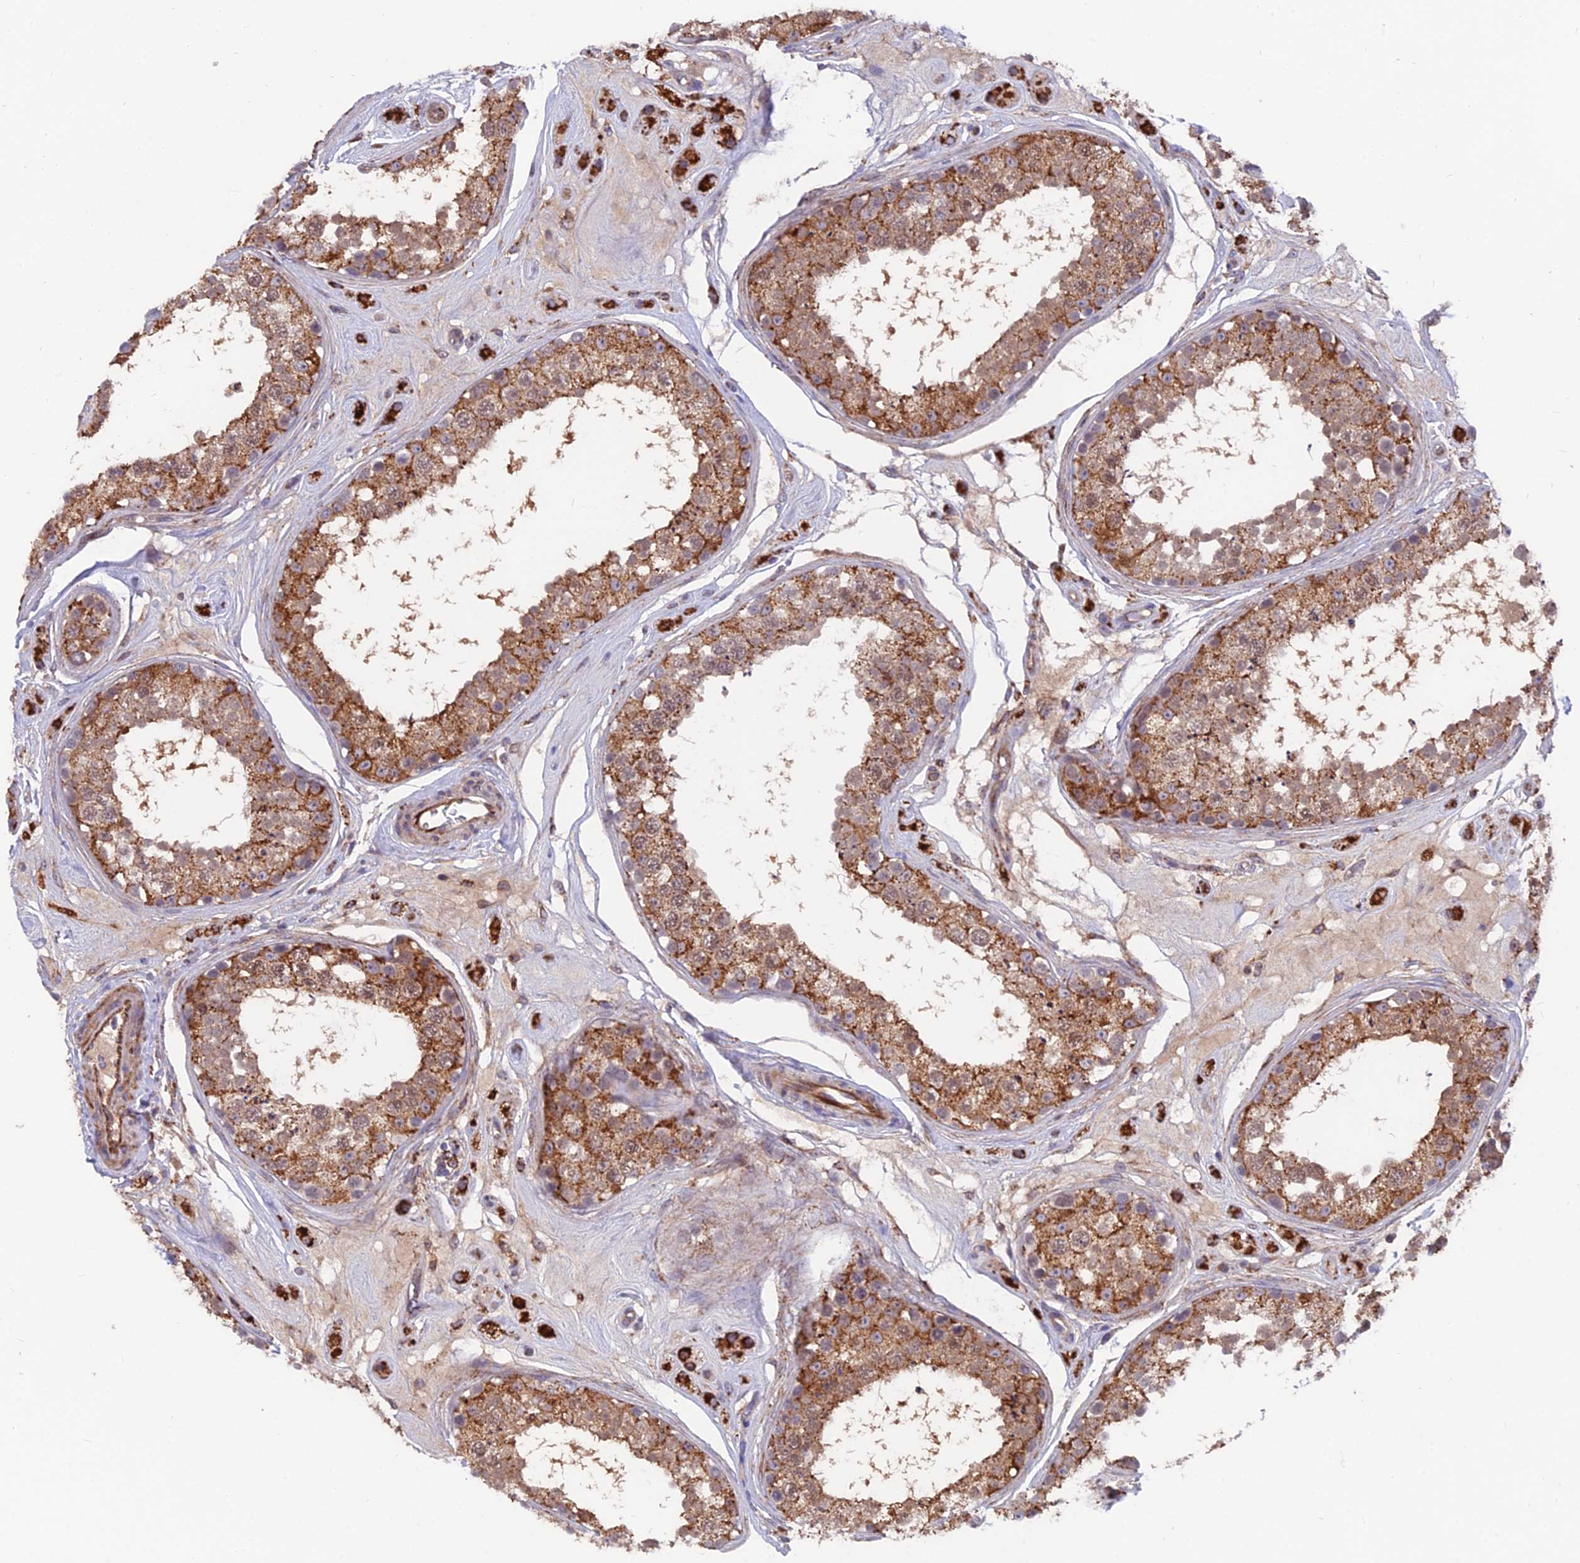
{"staining": {"intensity": "moderate", "quantity": ">75%", "location": "cytoplasmic/membranous,nuclear"}, "tissue": "testis", "cell_type": "Cells in seminiferous ducts", "image_type": "normal", "snomed": [{"axis": "morphology", "description": "Normal tissue, NOS"}, {"axis": "topography", "description": "Testis"}], "caption": "Immunohistochemistry (IHC) micrograph of unremarkable testis: human testis stained using IHC exhibits medium levels of moderate protein expression localized specifically in the cytoplasmic/membranous,nuclear of cells in seminiferous ducts, appearing as a cytoplasmic/membranous,nuclear brown color.", "gene": "TIGD6", "patient": {"sex": "male", "age": 25}}